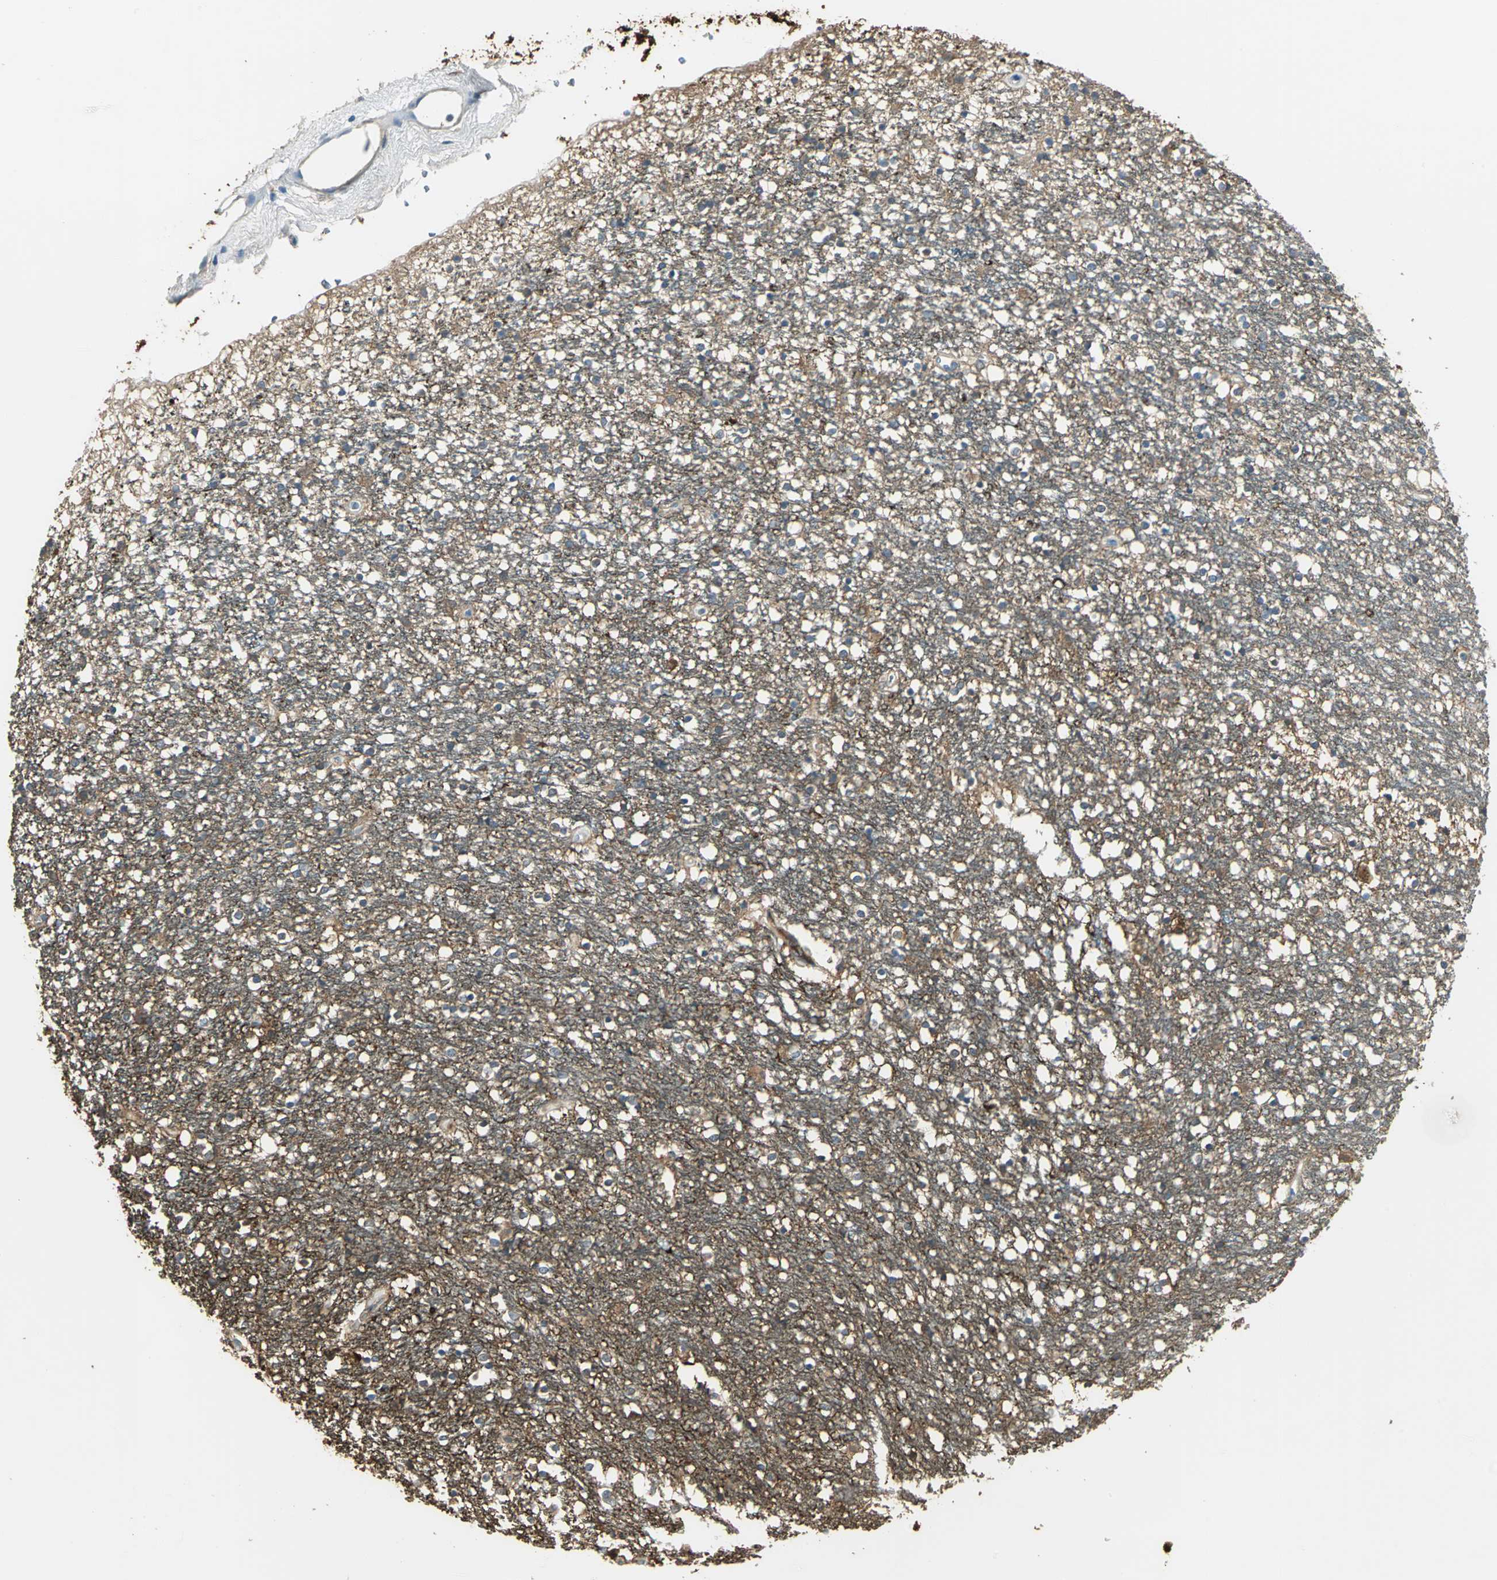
{"staining": {"intensity": "moderate", "quantity": "<25%", "location": "cytoplasmic/membranous,nuclear"}, "tissue": "caudate", "cell_type": "Glial cells", "image_type": "normal", "snomed": [{"axis": "morphology", "description": "Normal tissue, NOS"}, {"axis": "topography", "description": "Lateral ventricle wall"}], "caption": "About <25% of glial cells in unremarkable caudate demonstrate moderate cytoplasmic/membranous,nuclear protein staining as visualized by brown immunohistochemical staining.", "gene": "UCHL1", "patient": {"sex": "female", "age": 54}}